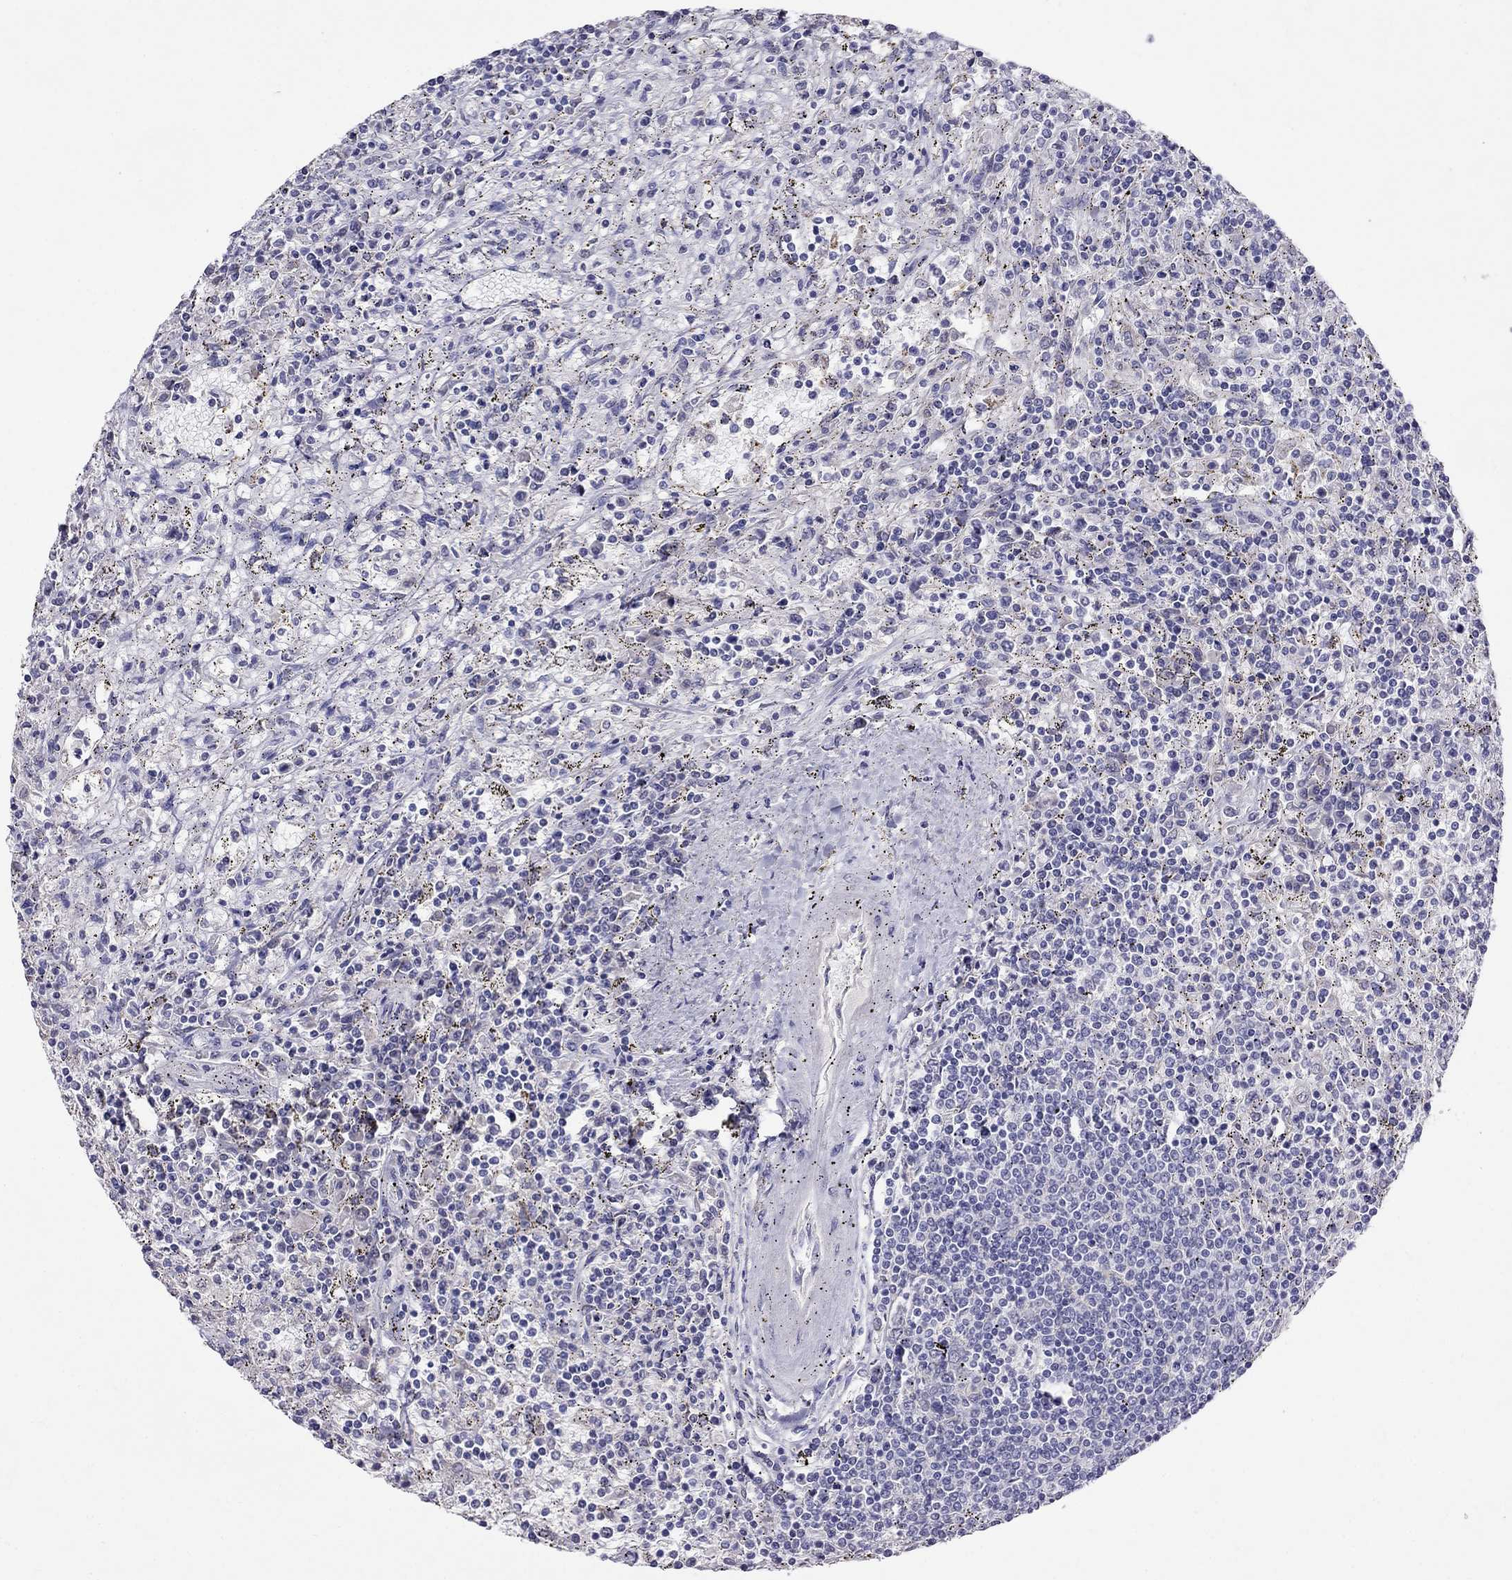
{"staining": {"intensity": "negative", "quantity": "none", "location": "none"}, "tissue": "lymphoma", "cell_type": "Tumor cells", "image_type": "cancer", "snomed": [{"axis": "morphology", "description": "Malignant lymphoma, non-Hodgkin's type, Low grade"}, {"axis": "topography", "description": "Spleen"}], "caption": "Image shows no protein staining in tumor cells of lymphoma tissue. (DAB (3,3'-diaminobenzidine) IHC visualized using brightfield microscopy, high magnification).", "gene": "MYO3B", "patient": {"sex": "male", "age": 62}}